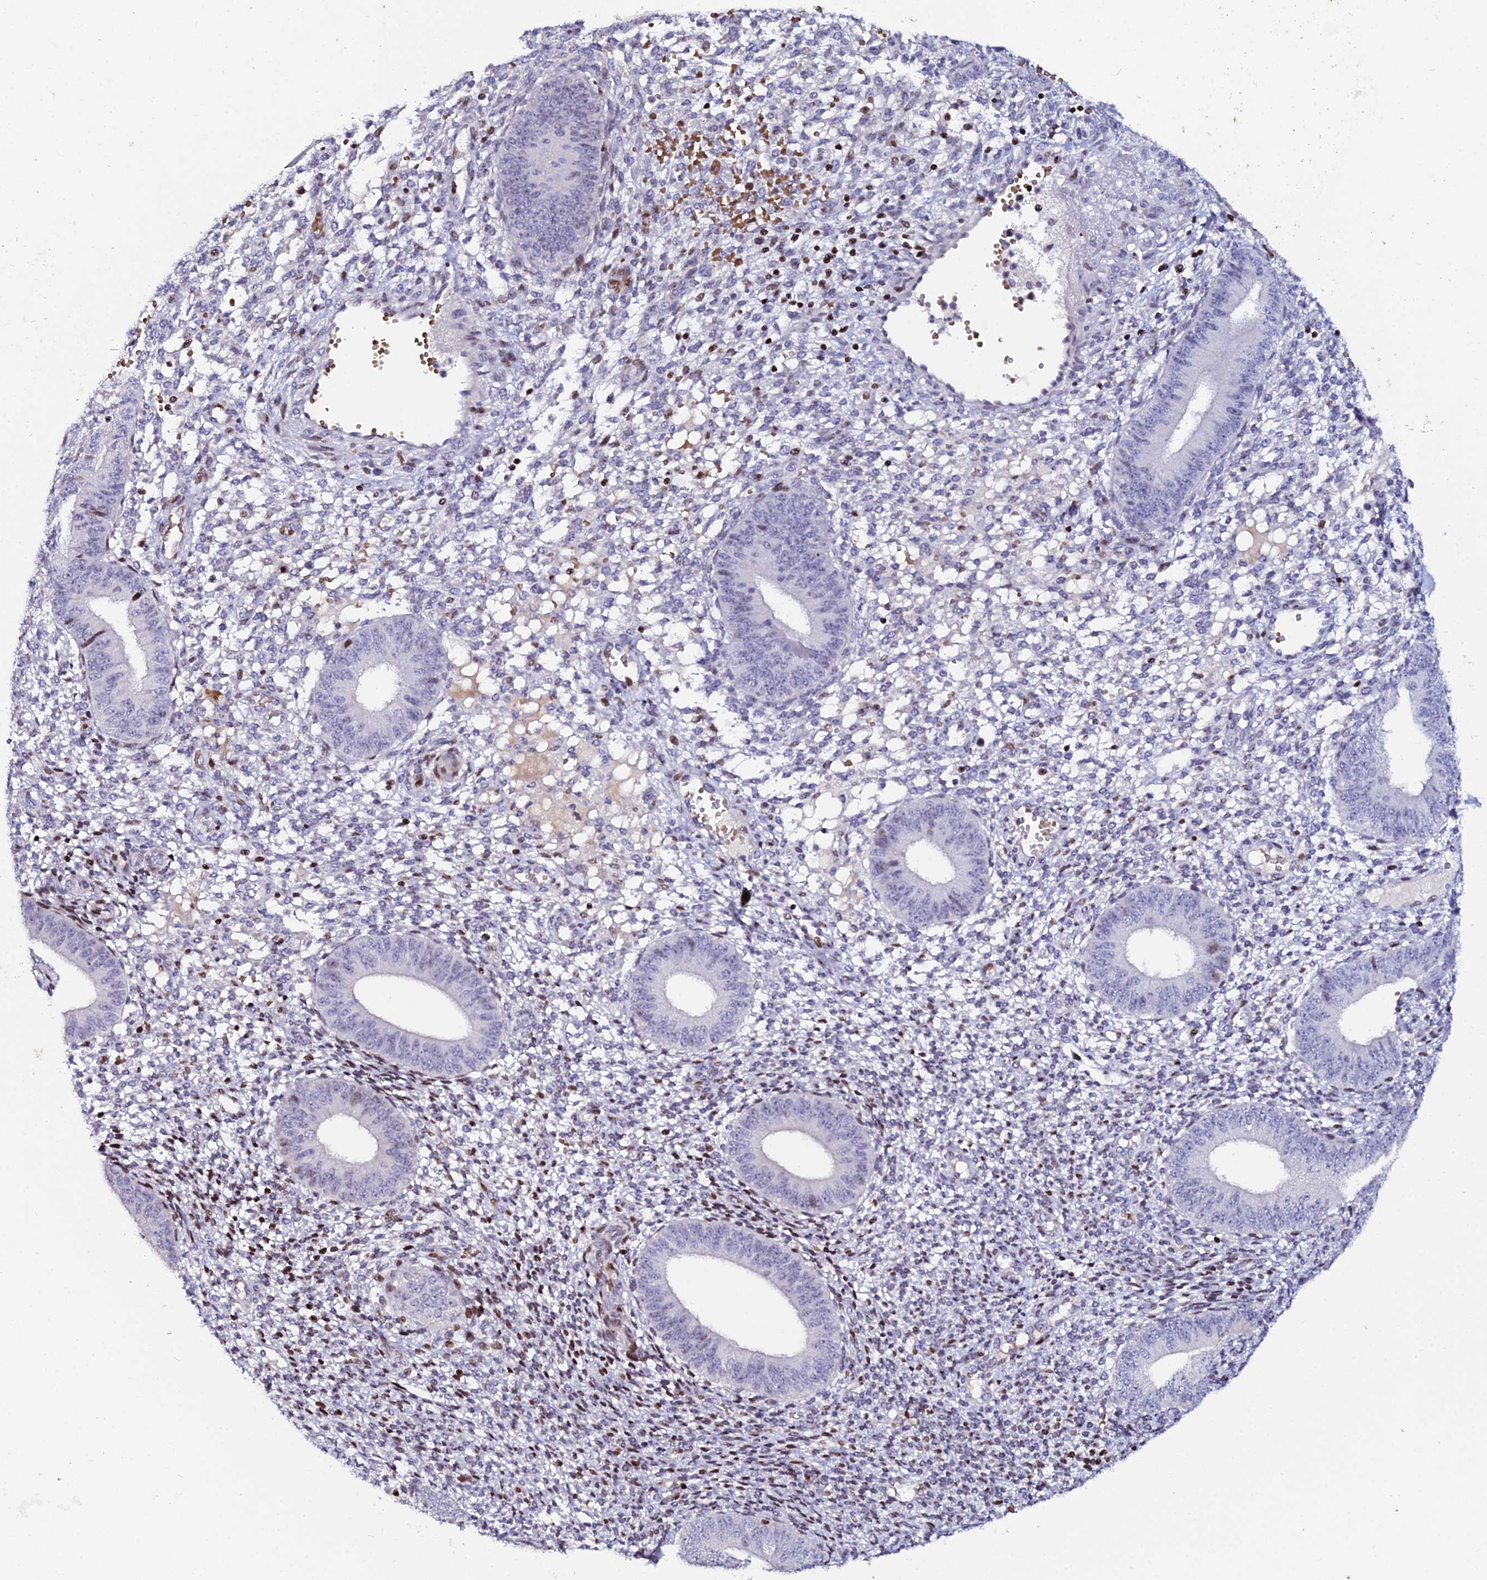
{"staining": {"intensity": "moderate", "quantity": "25%-75%", "location": "nuclear"}, "tissue": "endometrium", "cell_type": "Cells in endometrial stroma", "image_type": "normal", "snomed": [{"axis": "morphology", "description": "Normal tissue, NOS"}, {"axis": "topography", "description": "Endometrium"}], "caption": "Endometrium stained with immunohistochemistry displays moderate nuclear staining in about 25%-75% of cells in endometrial stroma.", "gene": "MYNN", "patient": {"sex": "female", "age": 49}}